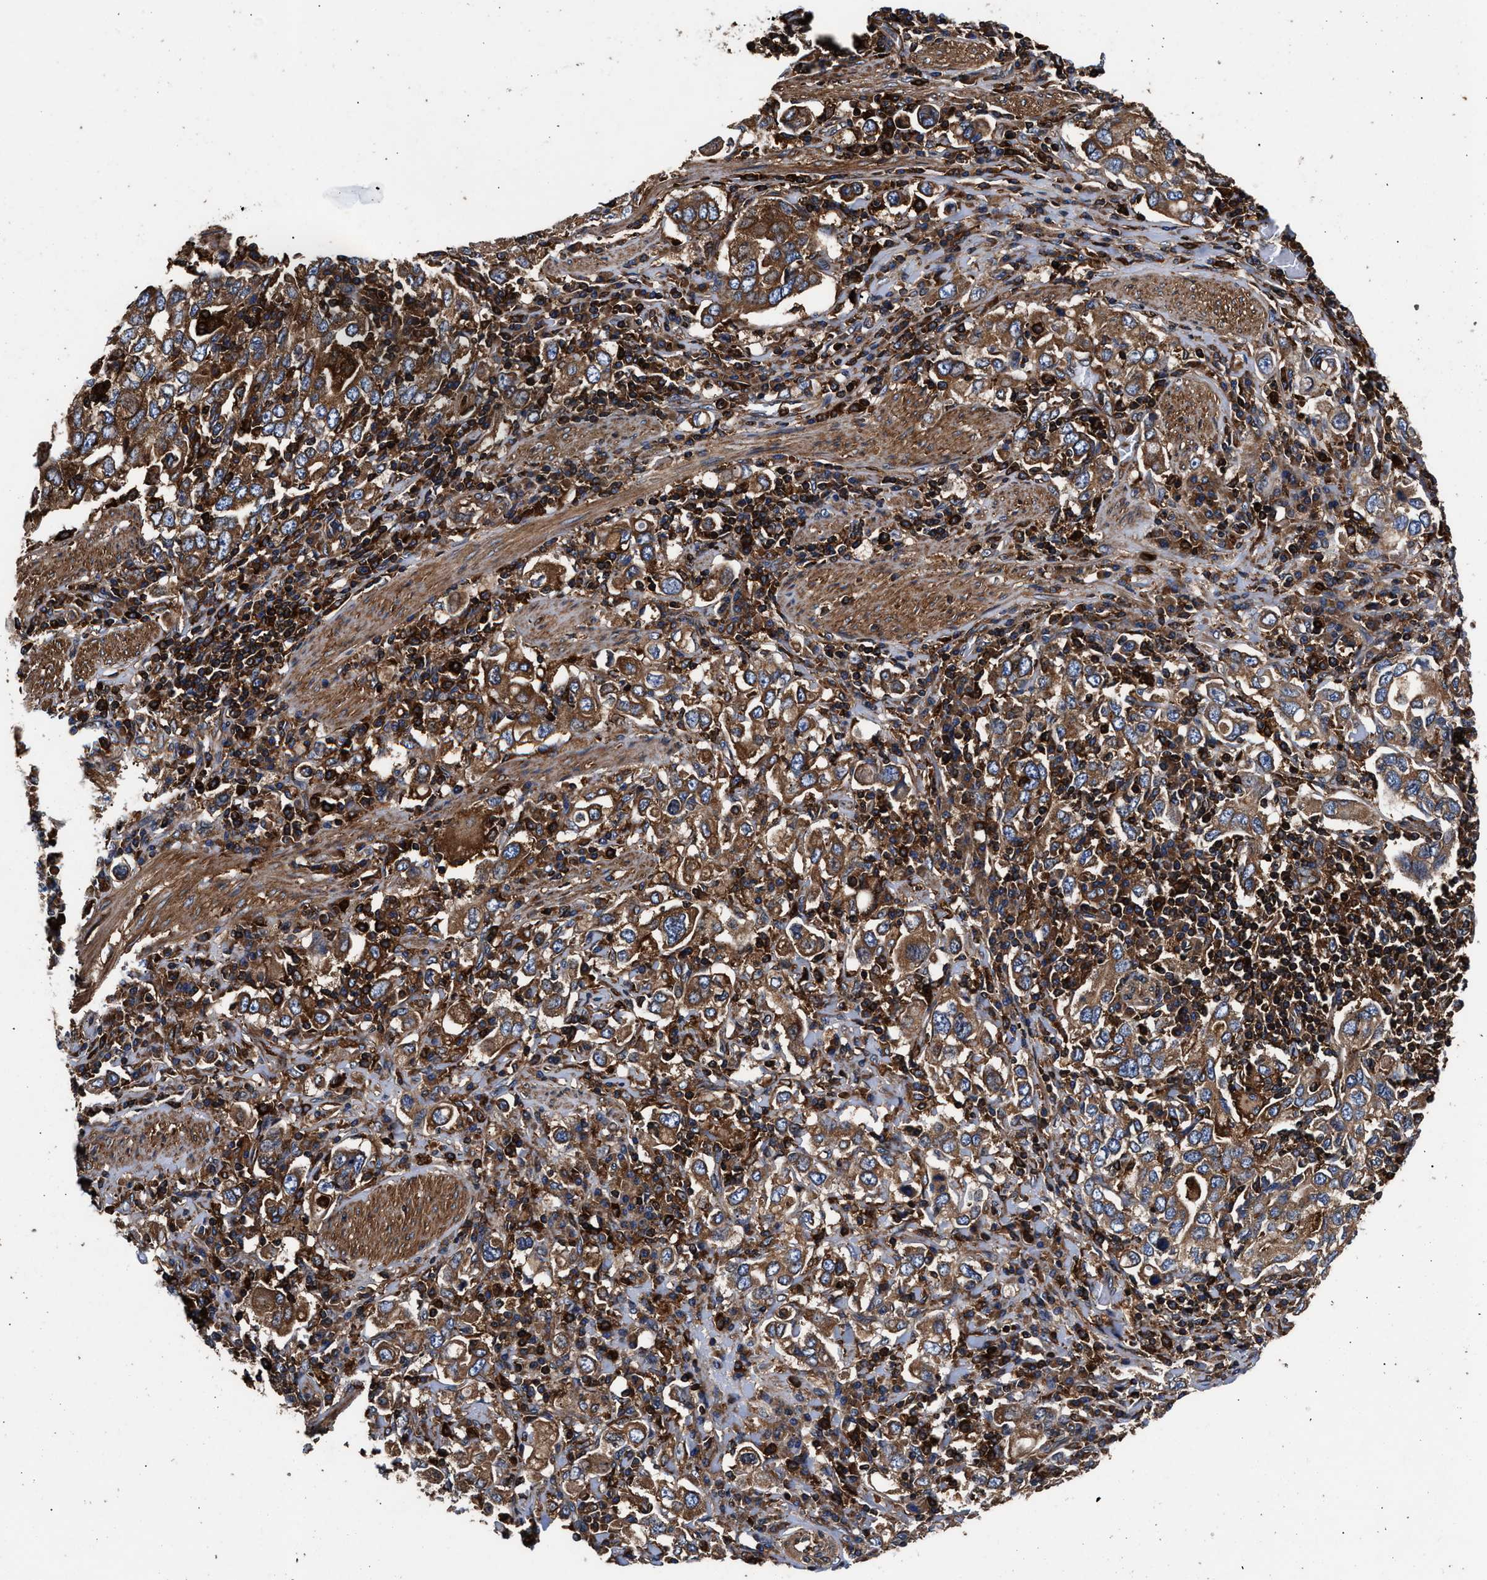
{"staining": {"intensity": "moderate", "quantity": ">75%", "location": "cytoplasmic/membranous"}, "tissue": "stomach cancer", "cell_type": "Tumor cells", "image_type": "cancer", "snomed": [{"axis": "morphology", "description": "Adenocarcinoma, NOS"}, {"axis": "topography", "description": "Stomach, upper"}], "caption": "Tumor cells display medium levels of moderate cytoplasmic/membranous positivity in about >75% of cells in human stomach adenocarcinoma.", "gene": "KYAT1", "patient": {"sex": "male", "age": 62}}